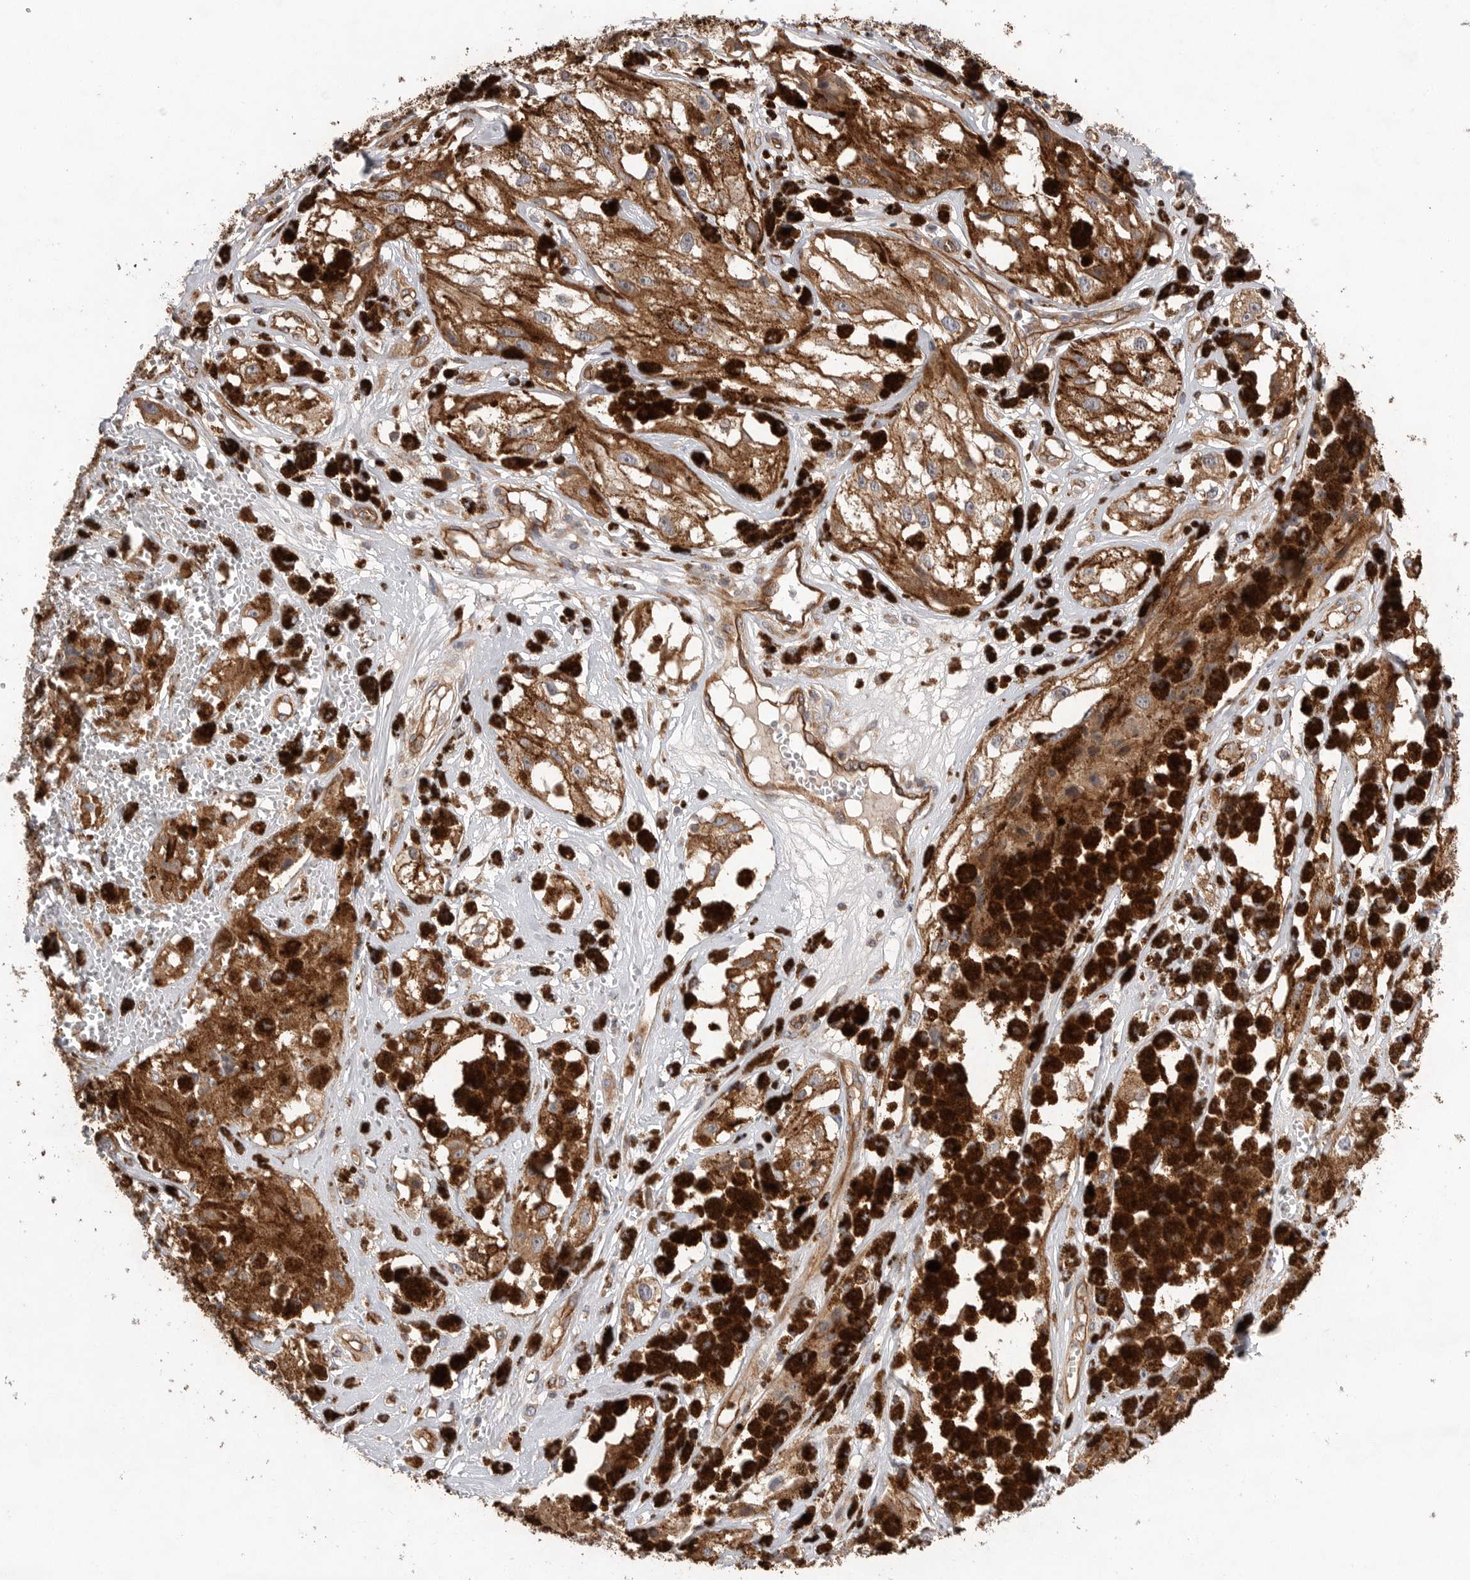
{"staining": {"intensity": "moderate", "quantity": ">75%", "location": "cytoplasmic/membranous"}, "tissue": "melanoma", "cell_type": "Tumor cells", "image_type": "cancer", "snomed": [{"axis": "morphology", "description": "Malignant melanoma, NOS"}, {"axis": "topography", "description": "Skin"}], "caption": "IHC histopathology image of melanoma stained for a protein (brown), which shows medium levels of moderate cytoplasmic/membranous expression in about >75% of tumor cells.", "gene": "PRKCH", "patient": {"sex": "male", "age": 88}}